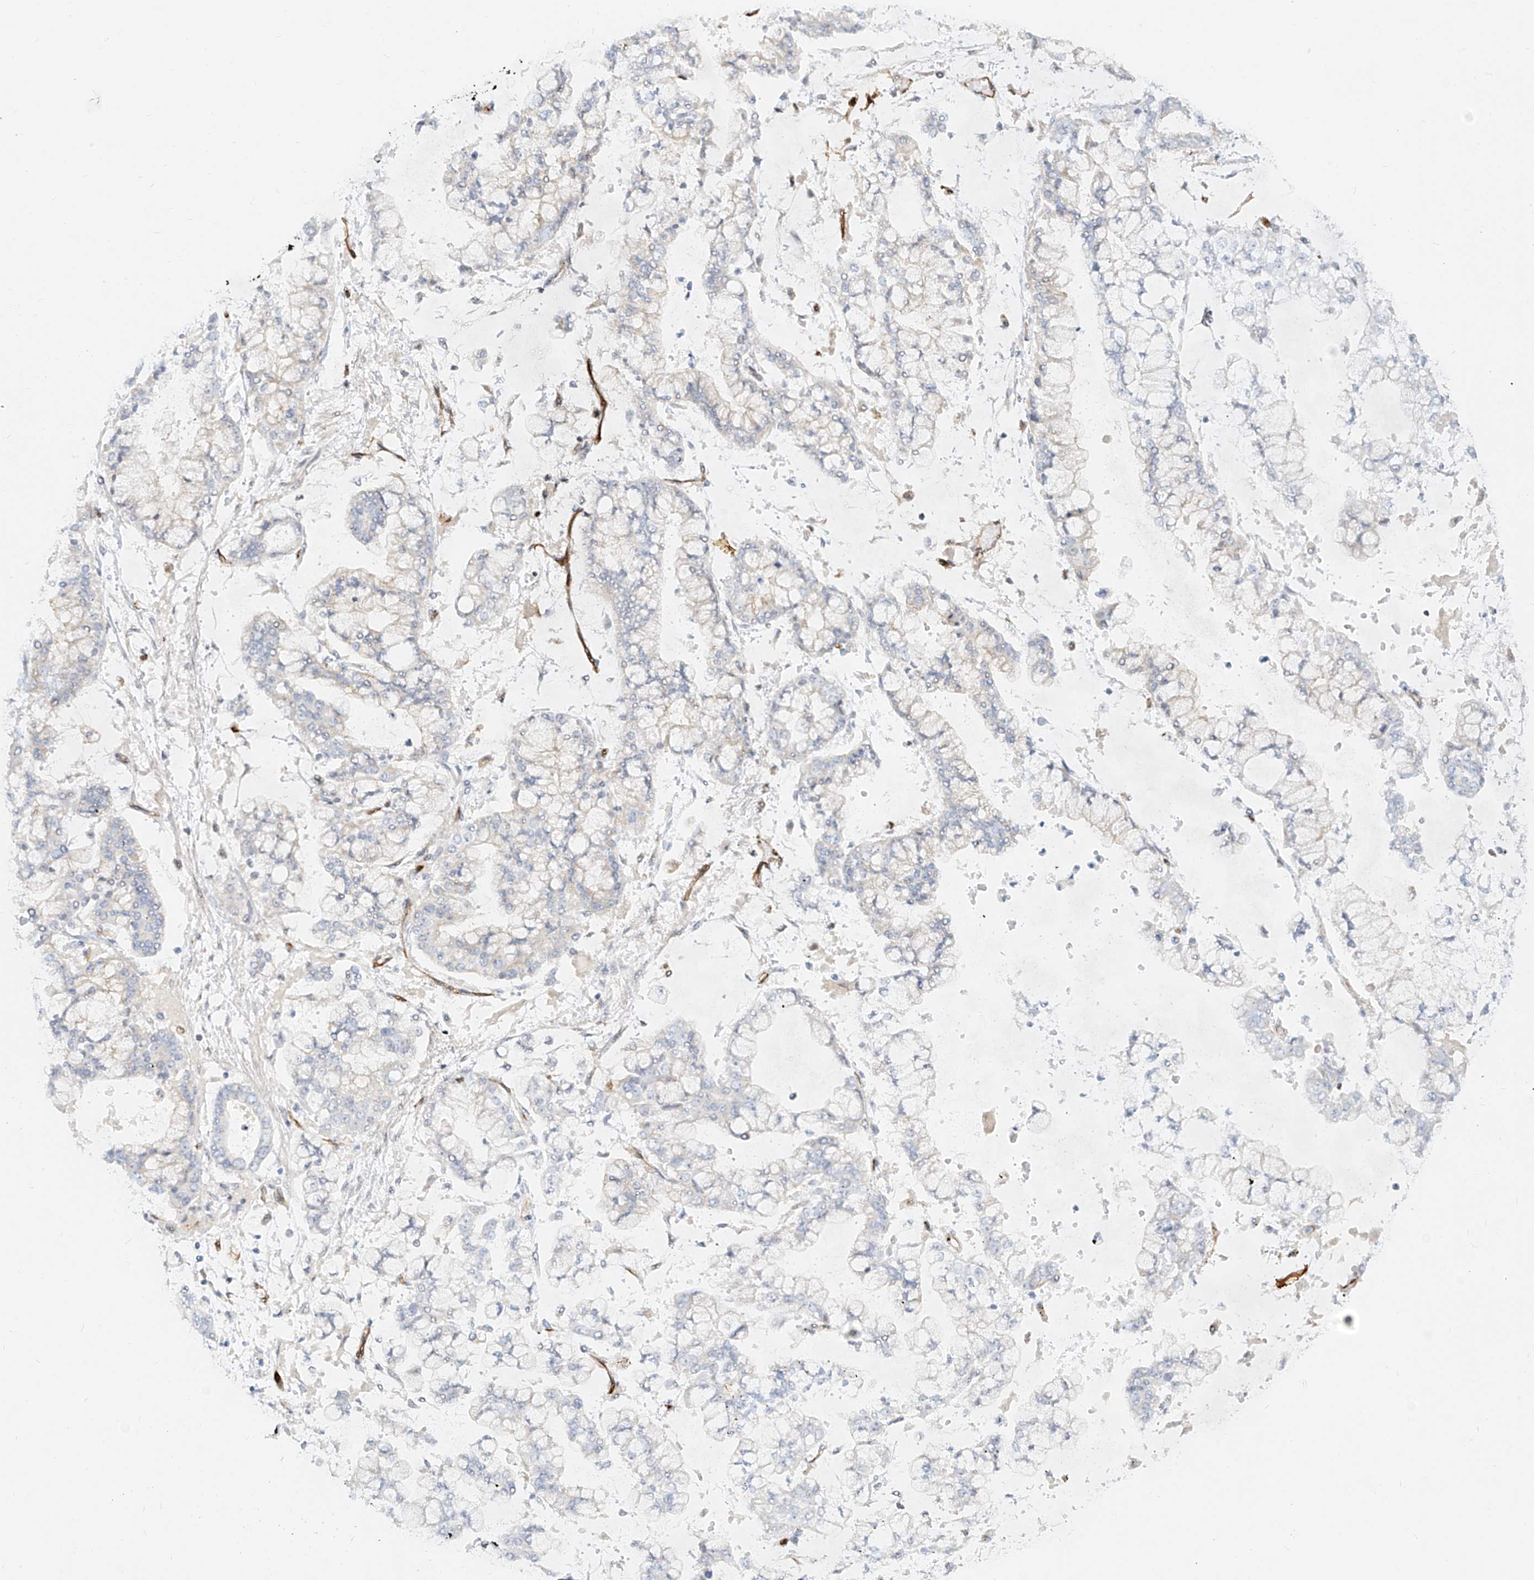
{"staining": {"intensity": "negative", "quantity": "none", "location": "none"}, "tissue": "stomach cancer", "cell_type": "Tumor cells", "image_type": "cancer", "snomed": [{"axis": "morphology", "description": "Normal tissue, NOS"}, {"axis": "morphology", "description": "Adenocarcinoma, NOS"}, {"axis": "topography", "description": "Stomach, upper"}, {"axis": "topography", "description": "Stomach"}], "caption": "Adenocarcinoma (stomach) stained for a protein using immunohistochemistry (IHC) shows no expression tumor cells.", "gene": "NHSL1", "patient": {"sex": "male", "age": 76}}